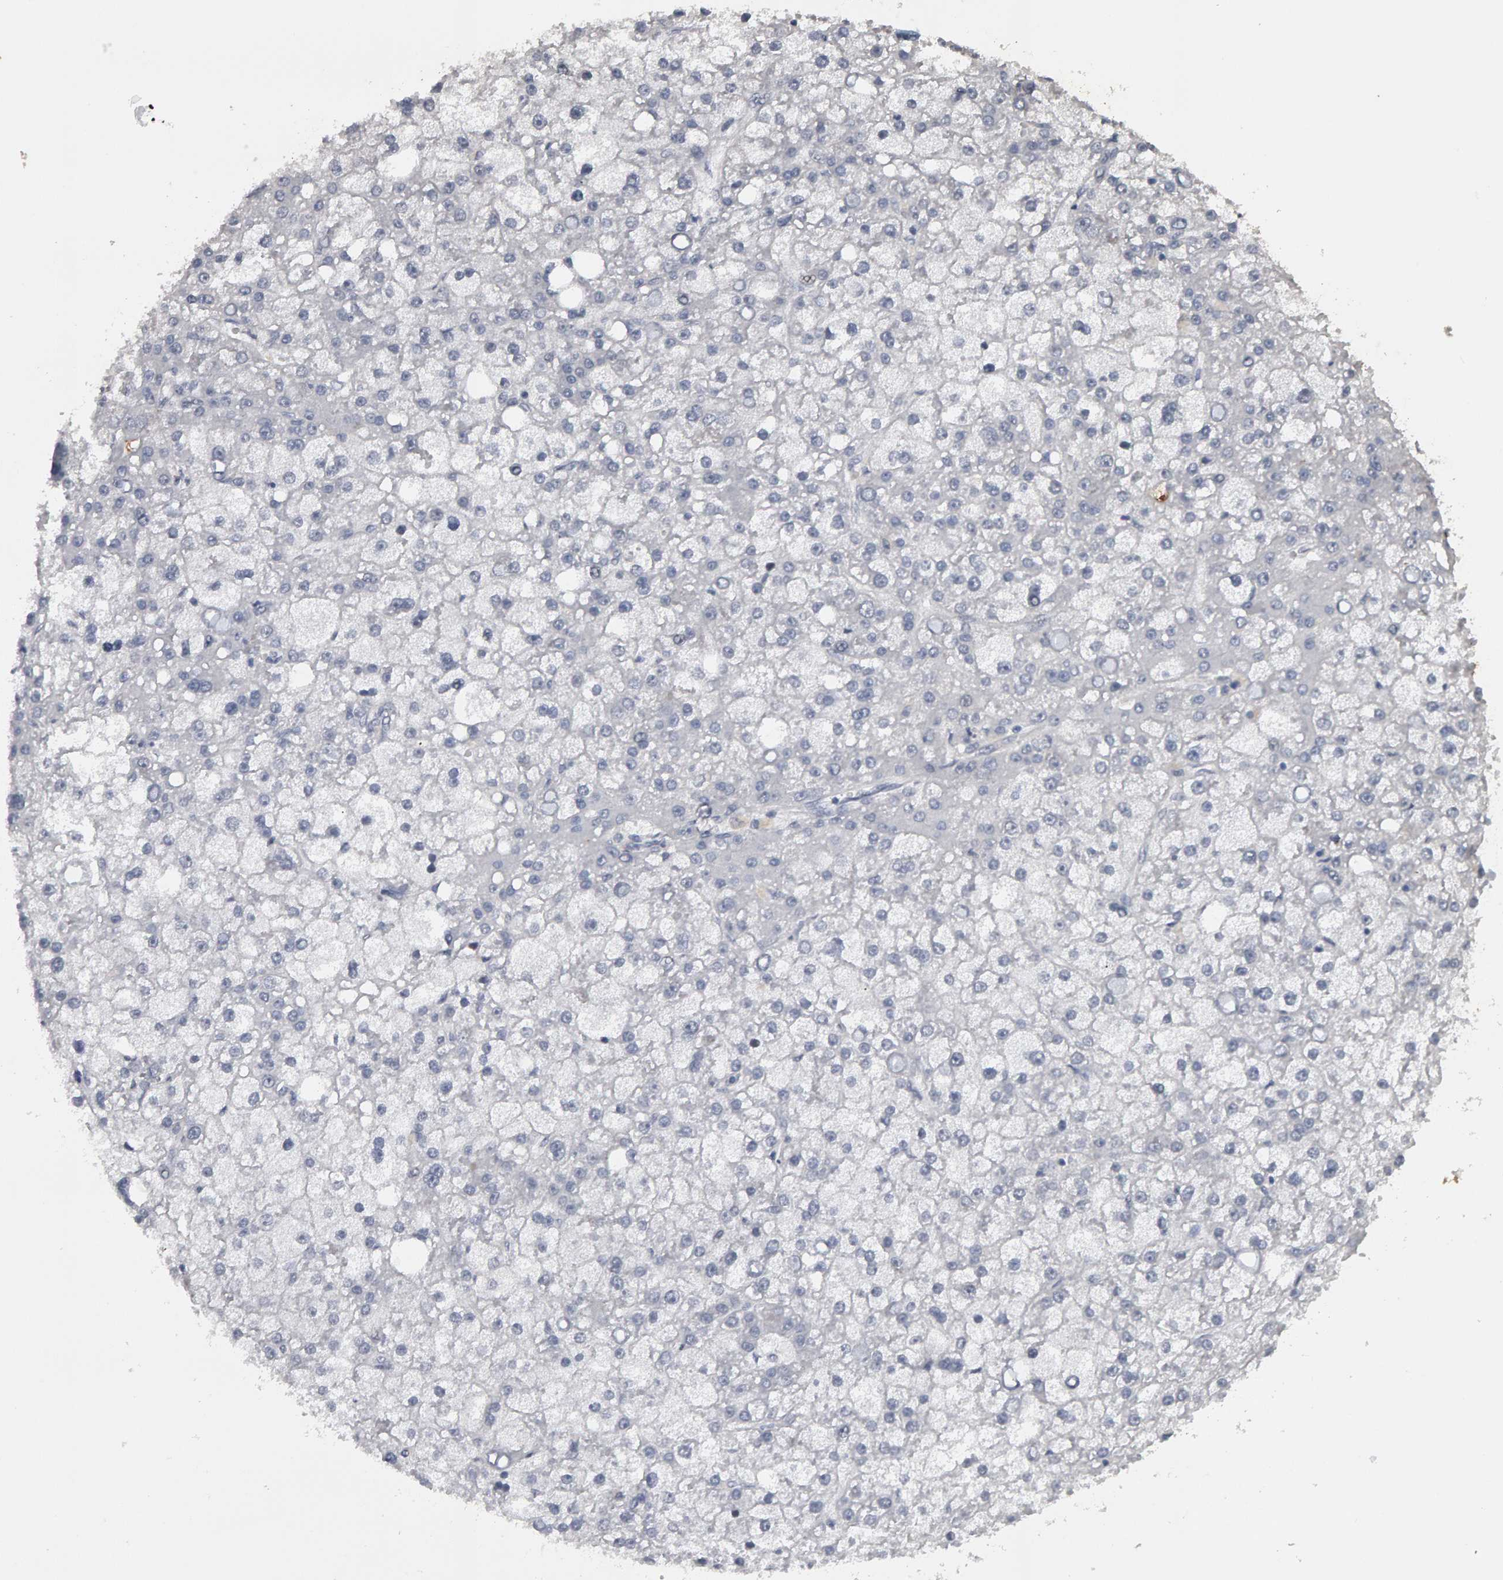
{"staining": {"intensity": "negative", "quantity": "none", "location": "none"}, "tissue": "liver cancer", "cell_type": "Tumor cells", "image_type": "cancer", "snomed": [{"axis": "morphology", "description": "Carcinoma, Hepatocellular, NOS"}, {"axis": "topography", "description": "Liver"}], "caption": "Tumor cells show no significant positivity in liver cancer (hepatocellular carcinoma).", "gene": "IPO8", "patient": {"sex": "male", "age": 67}}